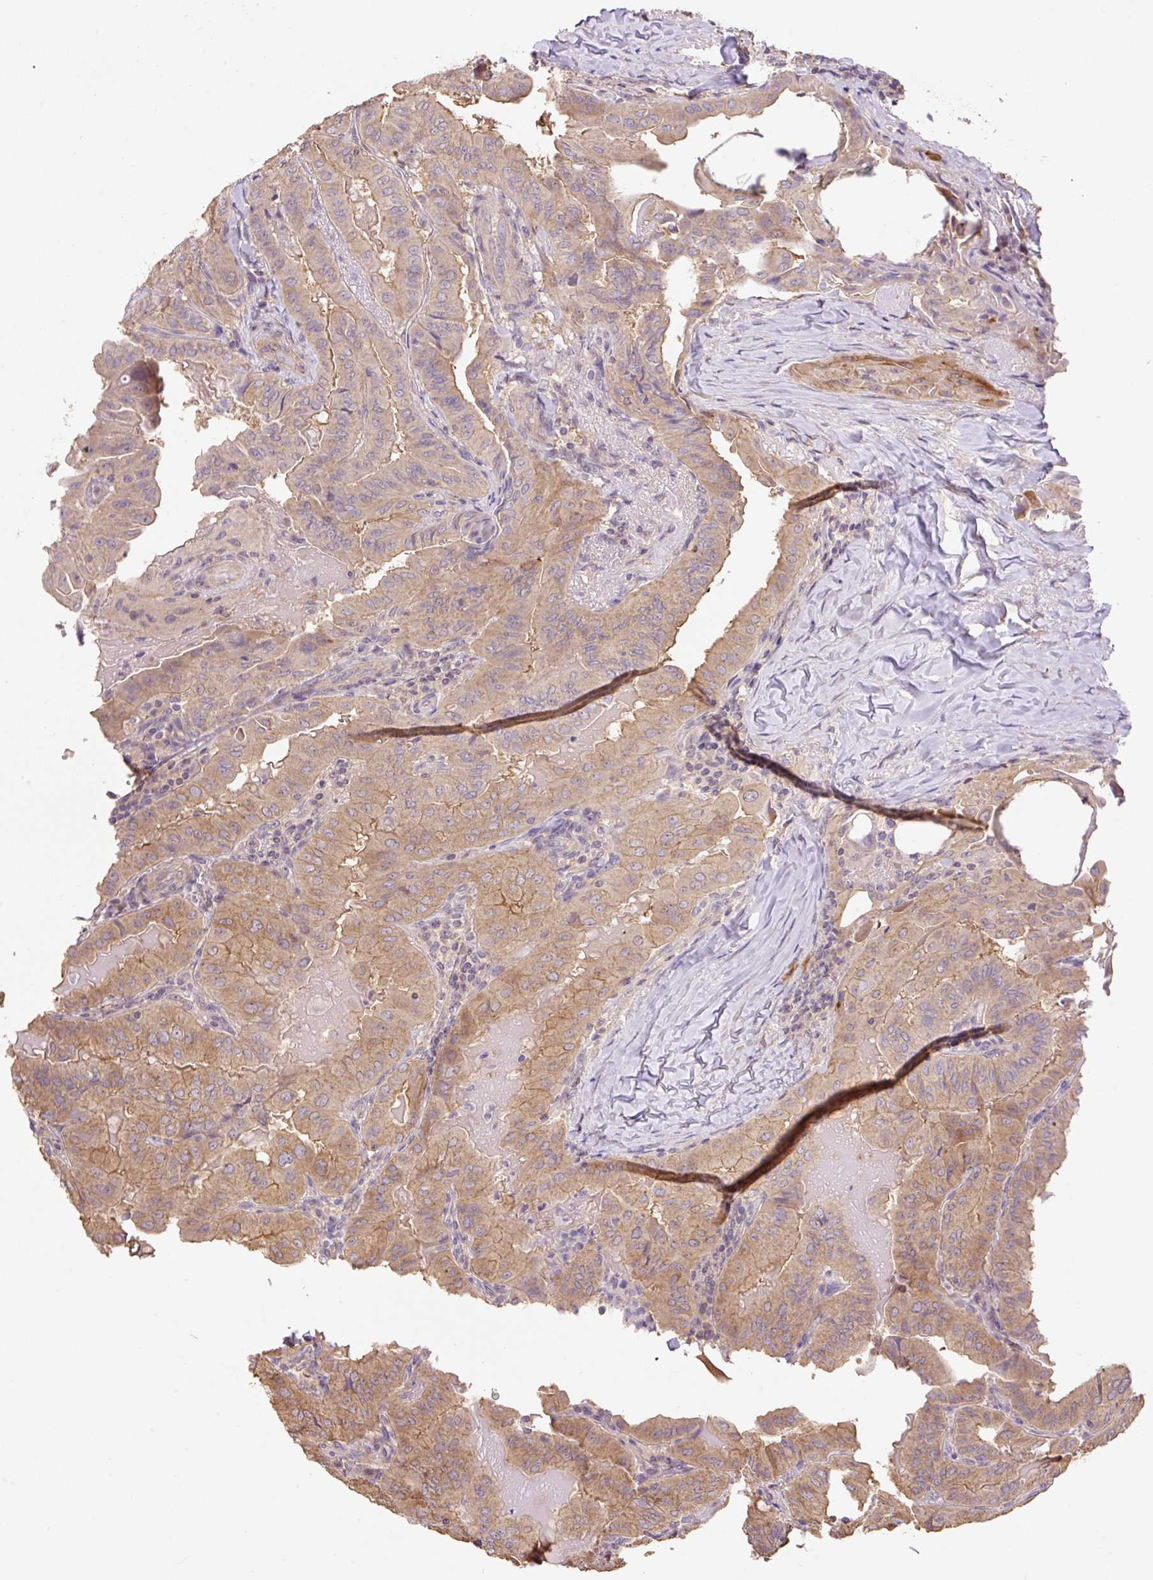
{"staining": {"intensity": "moderate", "quantity": ">75%", "location": "cytoplasmic/membranous"}, "tissue": "thyroid cancer", "cell_type": "Tumor cells", "image_type": "cancer", "snomed": [{"axis": "morphology", "description": "Papillary adenocarcinoma, NOS"}, {"axis": "topography", "description": "Thyroid gland"}], "caption": "Protein analysis of papillary adenocarcinoma (thyroid) tissue reveals moderate cytoplasmic/membranous positivity in about >75% of tumor cells.", "gene": "COX8A", "patient": {"sex": "female", "age": 68}}